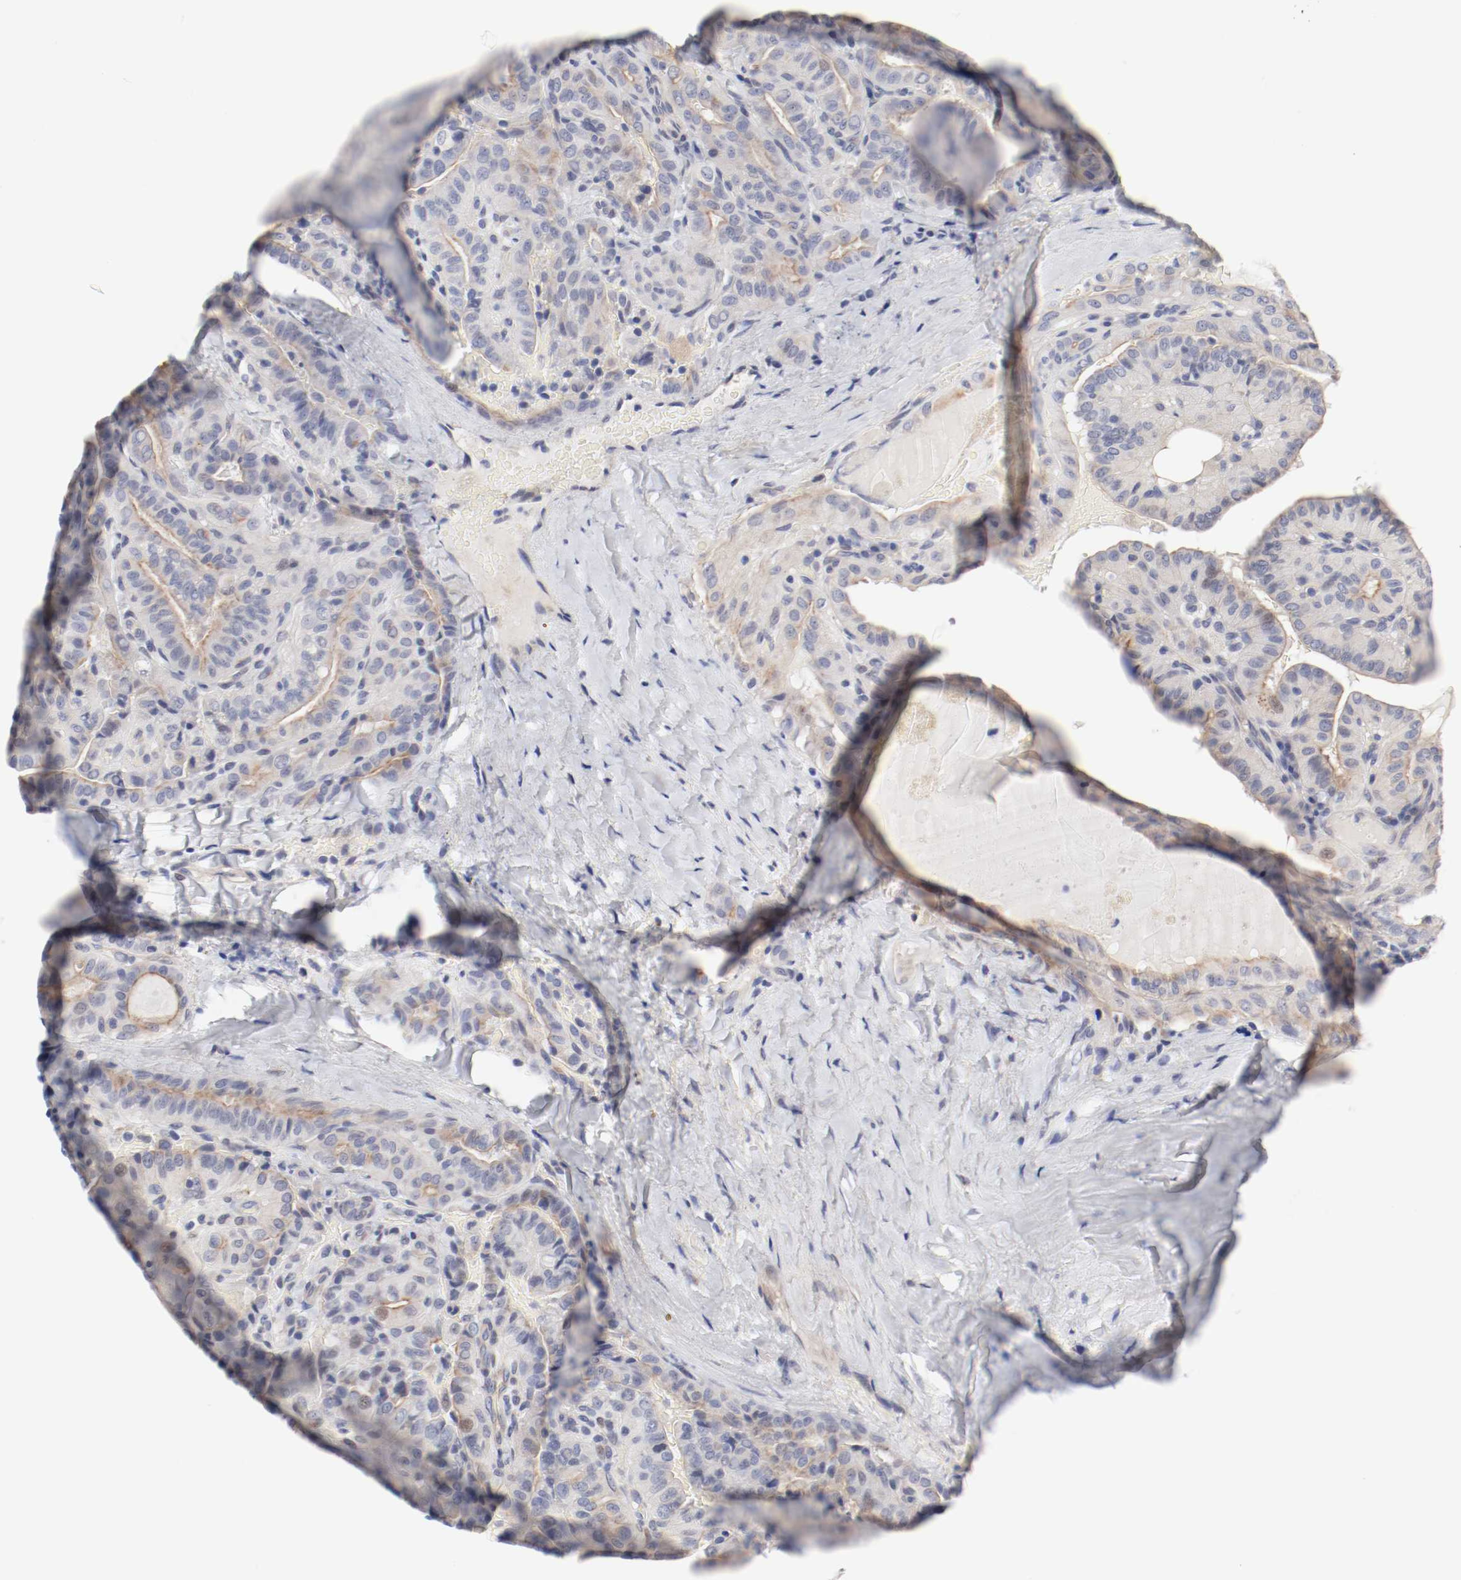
{"staining": {"intensity": "weak", "quantity": "25%-75%", "location": "cytoplasmic/membranous"}, "tissue": "thyroid cancer", "cell_type": "Tumor cells", "image_type": "cancer", "snomed": [{"axis": "morphology", "description": "Papillary adenocarcinoma, NOS"}, {"axis": "topography", "description": "Thyroid gland"}], "caption": "Thyroid cancer (papillary adenocarcinoma) stained for a protein displays weak cytoplasmic/membranous positivity in tumor cells.", "gene": "GPR143", "patient": {"sex": "male", "age": 77}}